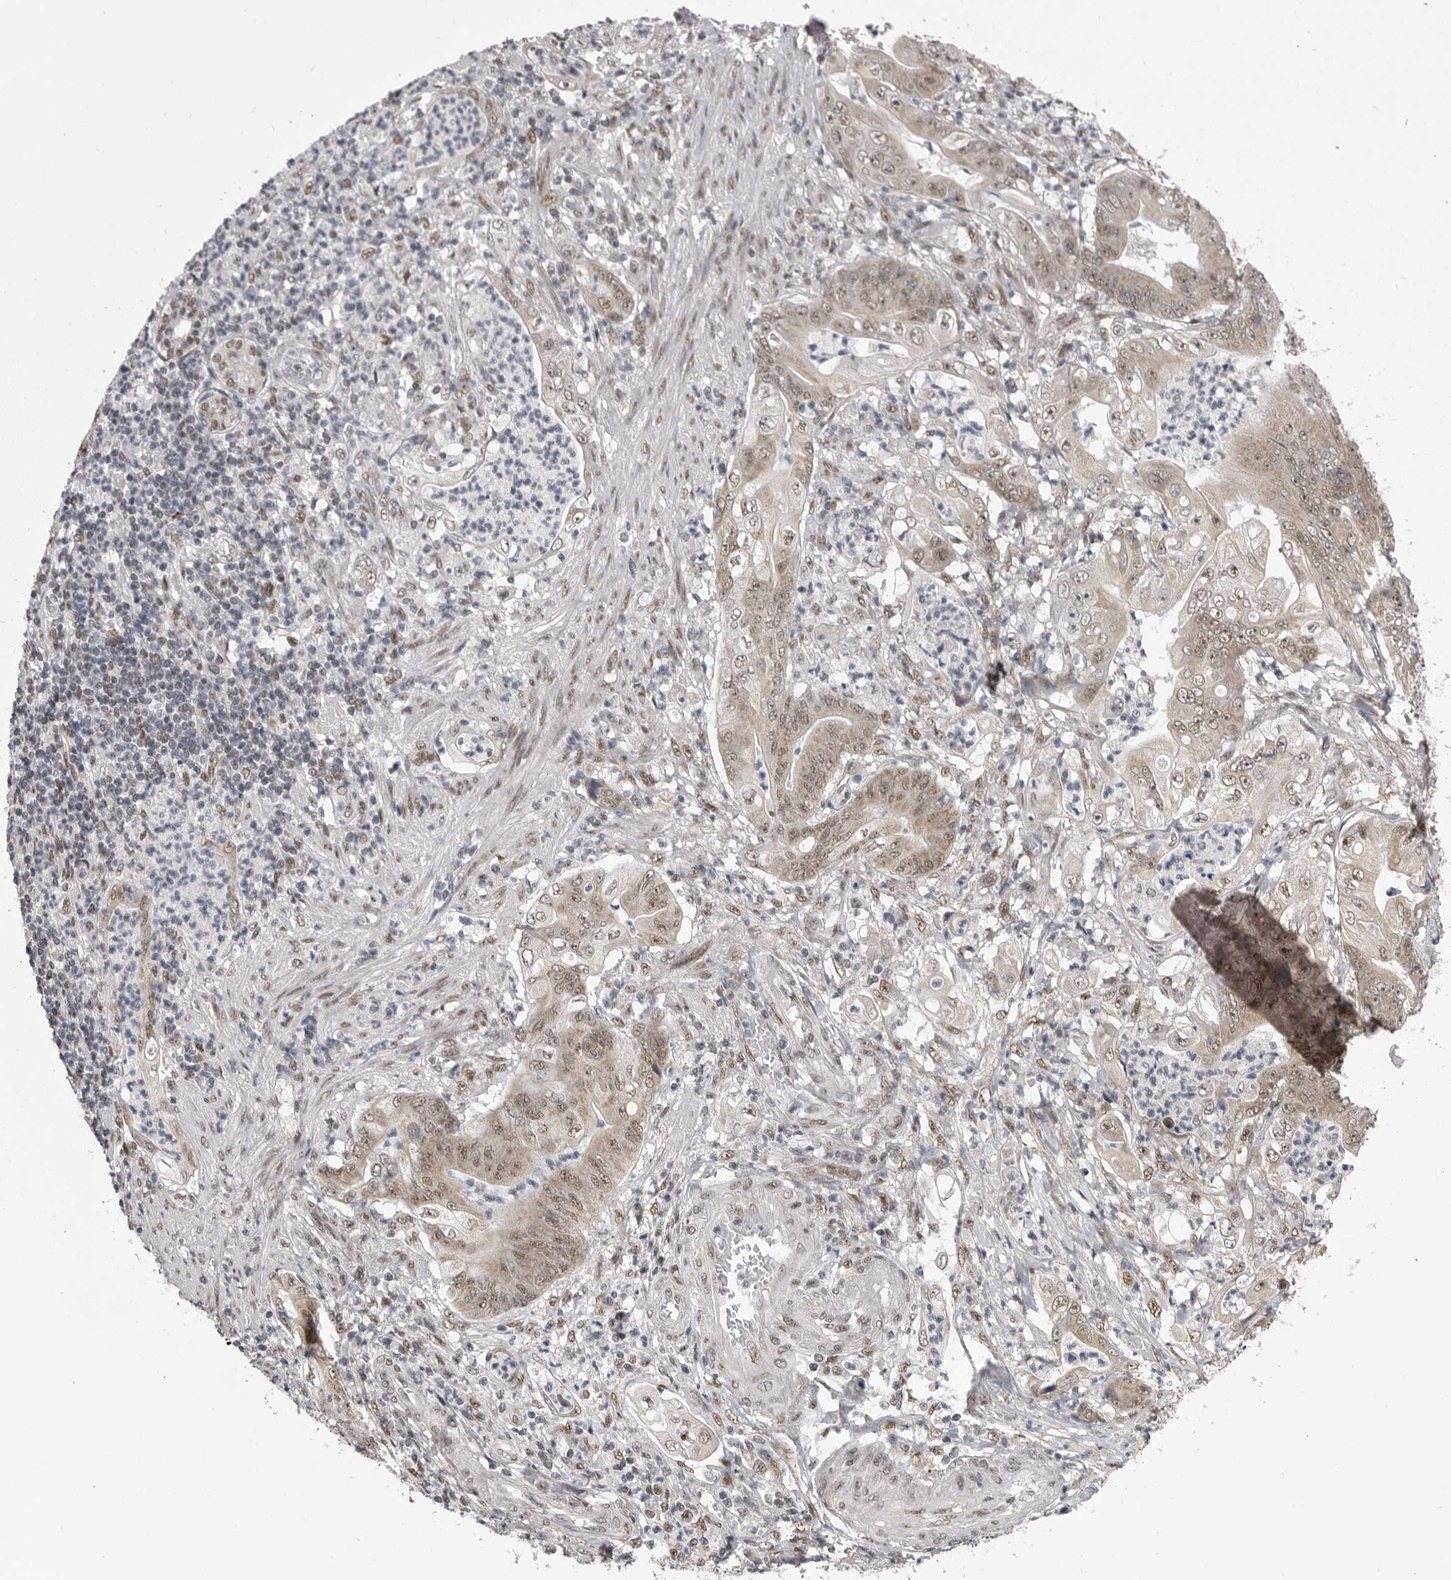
{"staining": {"intensity": "weak", "quantity": ">75%", "location": "cytoplasmic/membranous,nuclear"}, "tissue": "stomach cancer", "cell_type": "Tumor cells", "image_type": "cancer", "snomed": [{"axis": "morphology", "description": "Adenocarcinoma, NOS"}, {"axis": "topography", "description": "Stomach"}], "caption": "Protein expression analysis of stomach adenocarcinoma demonstrates weak cytoplasmic/membranous and nuclear positivity in approximately >75% of tumor cells. Nuclei are stained in blue.", "gene": "MEPCE", "patient": {"sex": "female", "age": 73}}